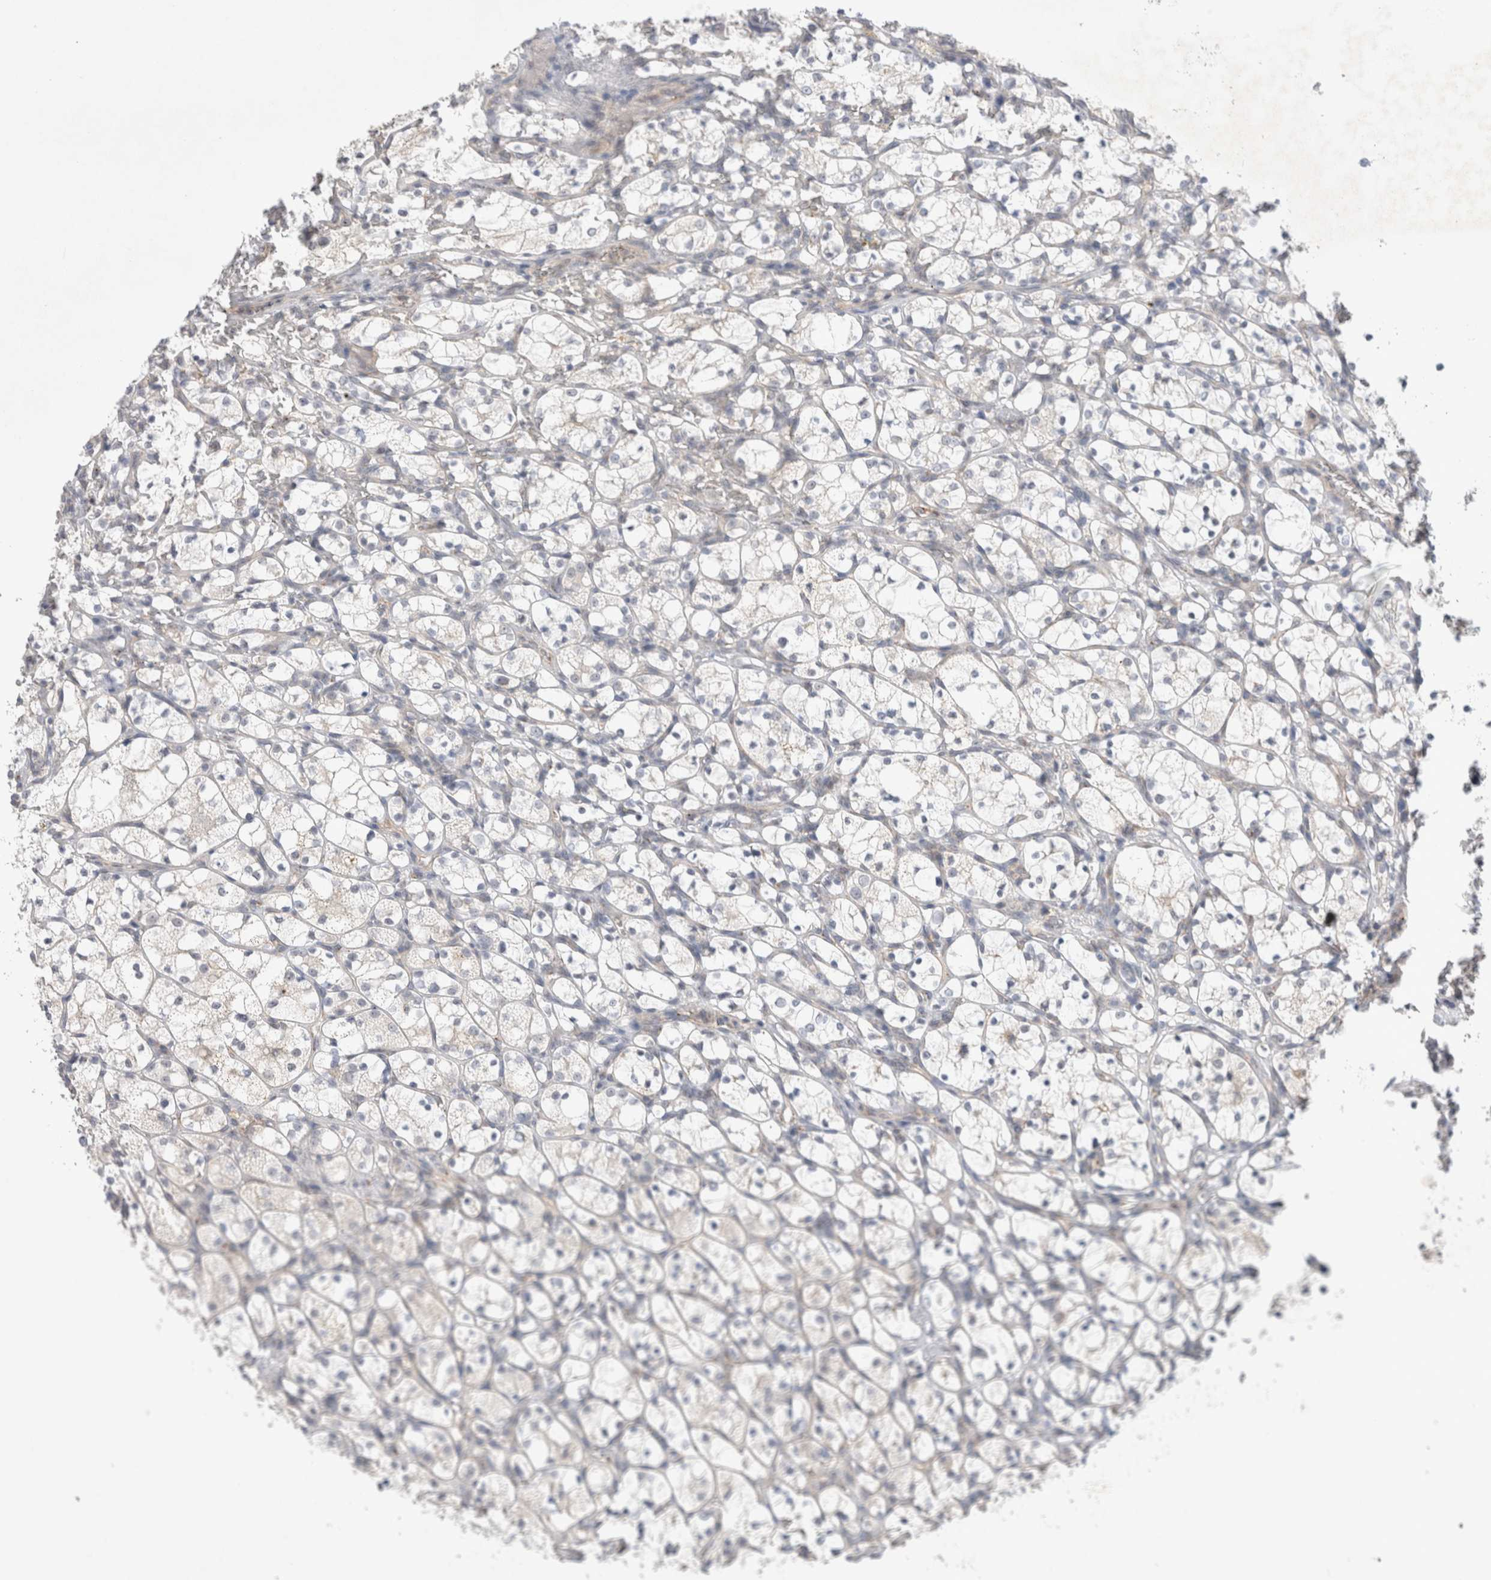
{"staining": {"intensity": "negative", "quantity": "none", "location": "none"}, "tissue": "renal cancer", "cell_type": "Tumor cells", "image_type": "cancer", "snomed": [{"axis": "morphology", "description": "Adenocarcinoma, NOS"}, {"axis": "topography", "description": "Kidney"}], "caption": "A photomicrograph of human adenocarcinoma (renal) is negative for staining in tumor cells. Brightfield microscopy of IHC stained with DAB (3,3'-diaminobenzidine) (brown) and hematoxylin (blue), captured at high magnification.", "gene": "BICD2", "patient": {"sex": "female", "age": 69}}